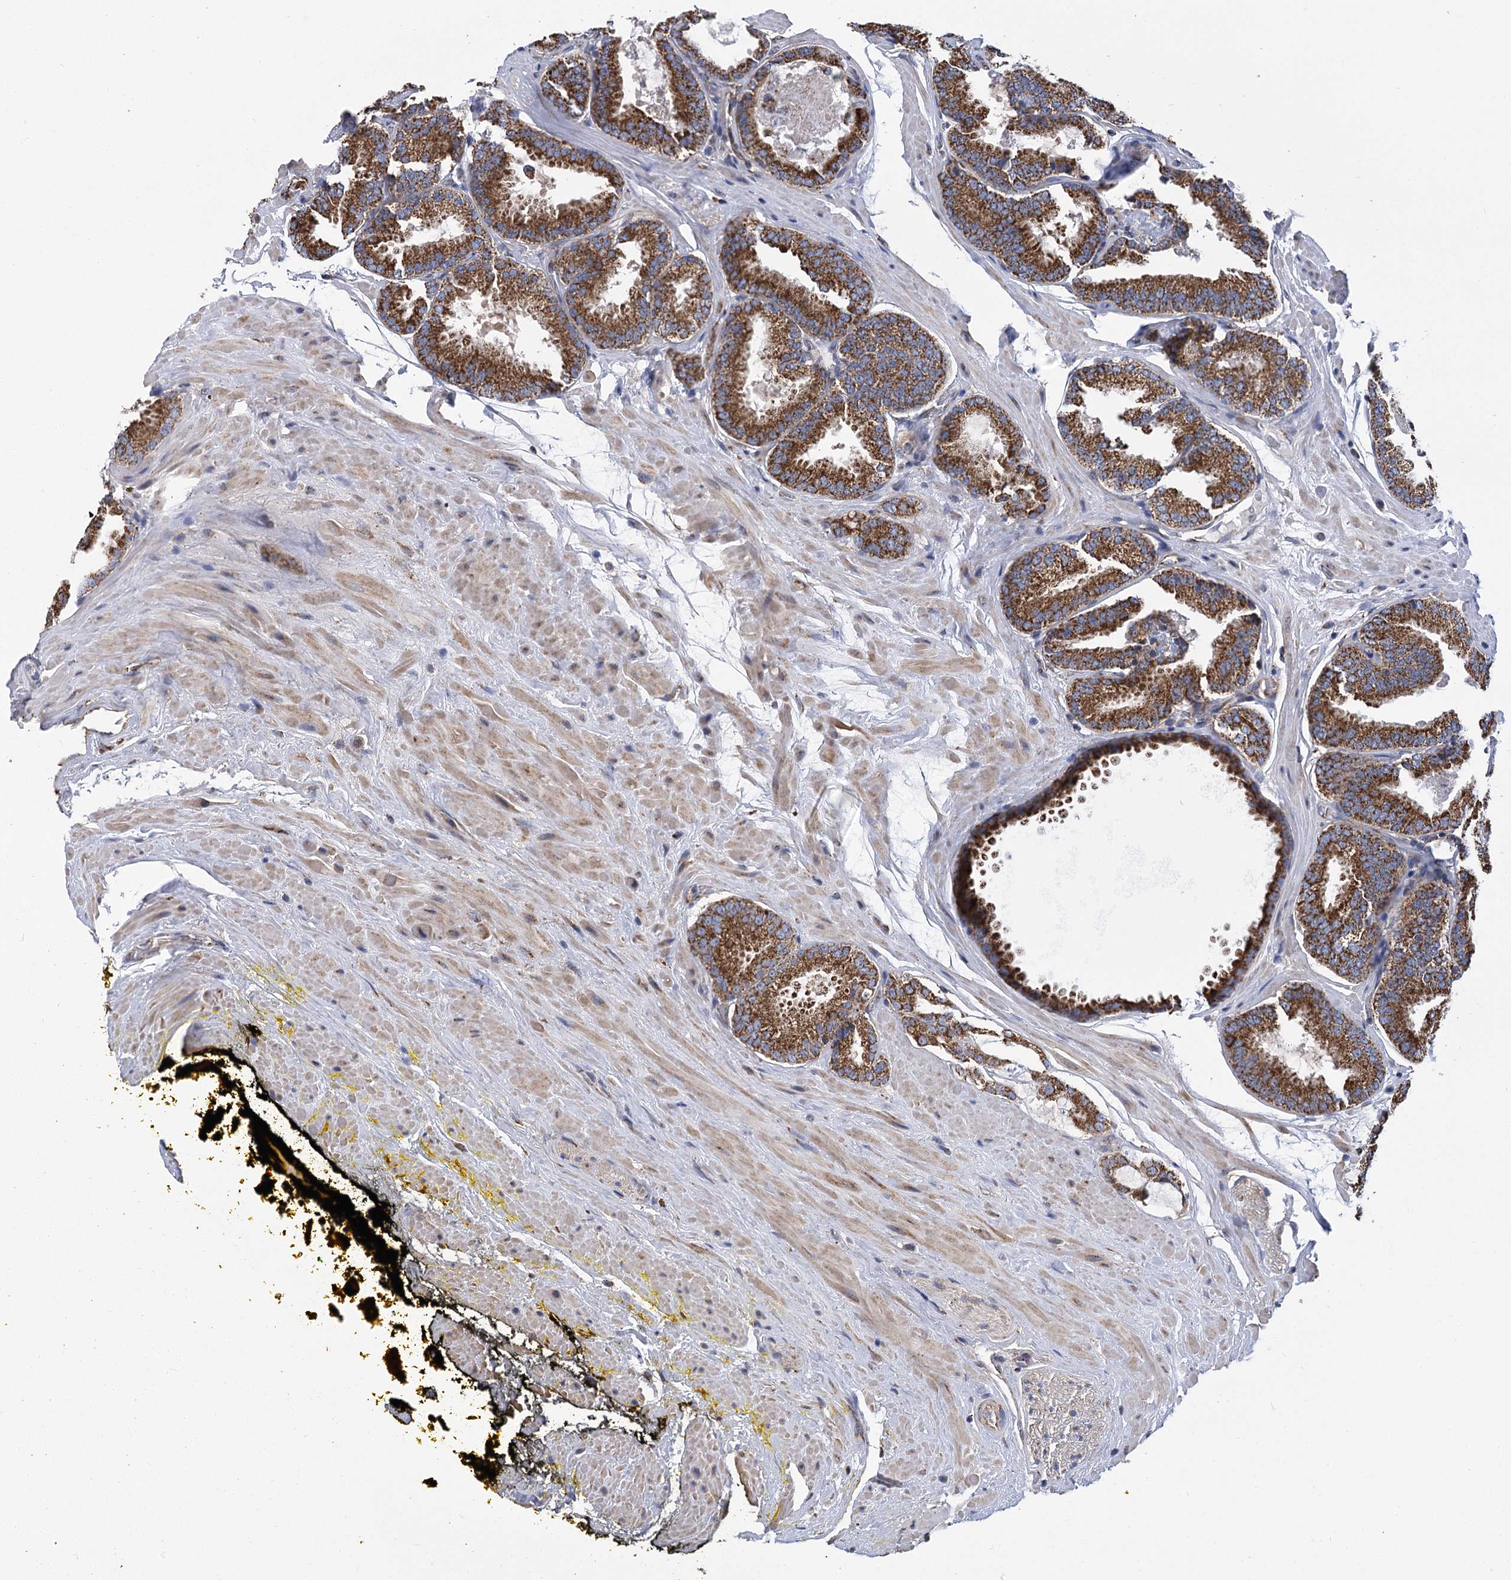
{"staining": {"intensity": "strong", "quantity": ">75%", "location": "cytoplasmic/membranous"}, "tissue": "prostate cancer", "cell_type": "Tumor cells", "image_type": "cancer", "snomed": [{"axis": "morphology", "description": "Adenocarcinoma, Low grade"}, {"axis": "topography", "description": "Prostate"}], "caption": "Immunohistochemistry (IHC) of prostate cancer reveals high levels of strong cytoplasmic/membranous staining in about >75% of tumor cells.", "gene": "CCDC73", "patient": {"sex": "male", "age": 71}}